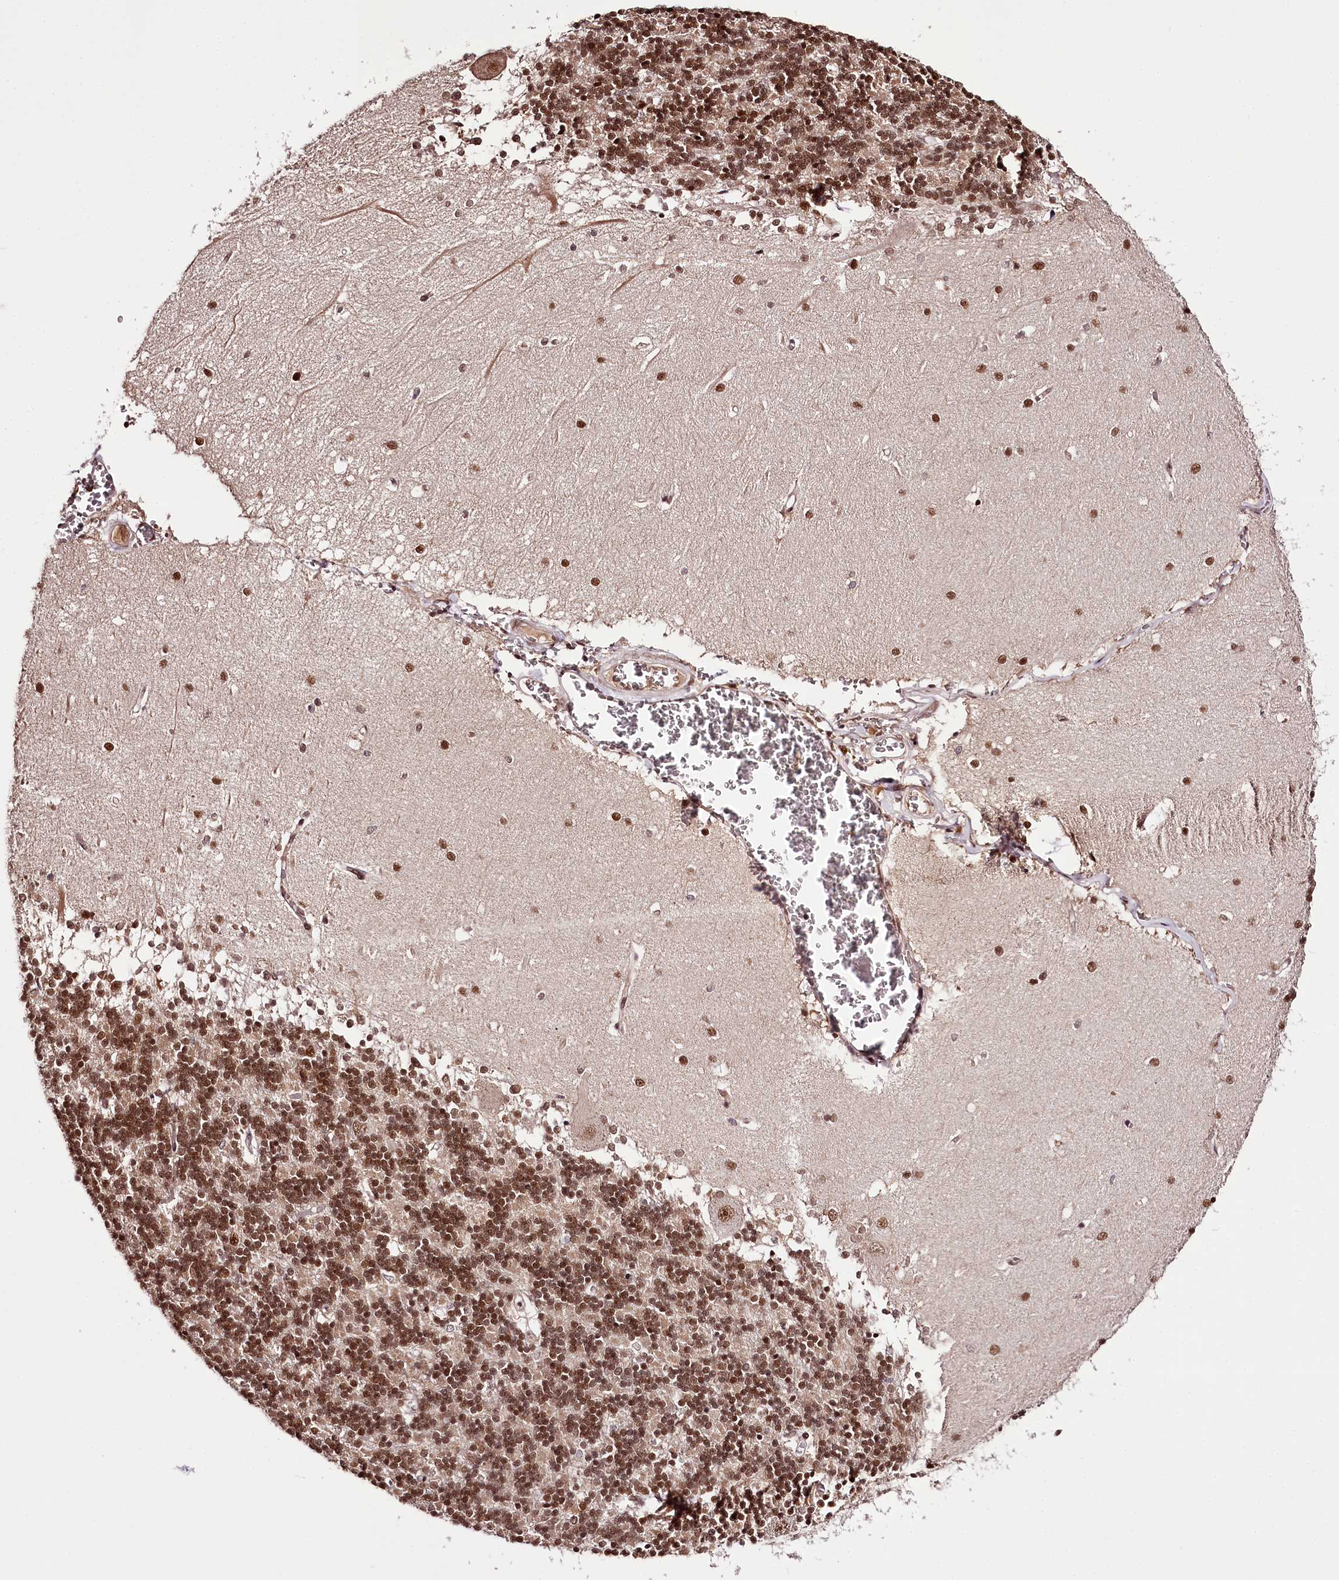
{"staining": {"intensity": "strong", "quantity": "25%-75%", "location": "nuclear"}, "tissue": "cerebellum", "cell_type": "Cells in granular layer", "image_type": "normal", "snomed": [{"axis": "morphology", "description": "Normal tissue, NOS"}, {"axis": "topography", "description": "Cerebellum"}], "caption": "IHC histopathology image of benign human cerebellum stained for a protein (brown), which exhibits high levels of strong nuclear staining in about 25%-75% of cells in granular layer.", "gene": "TTC33", "patient": {"sex": "male", "age": 37}}